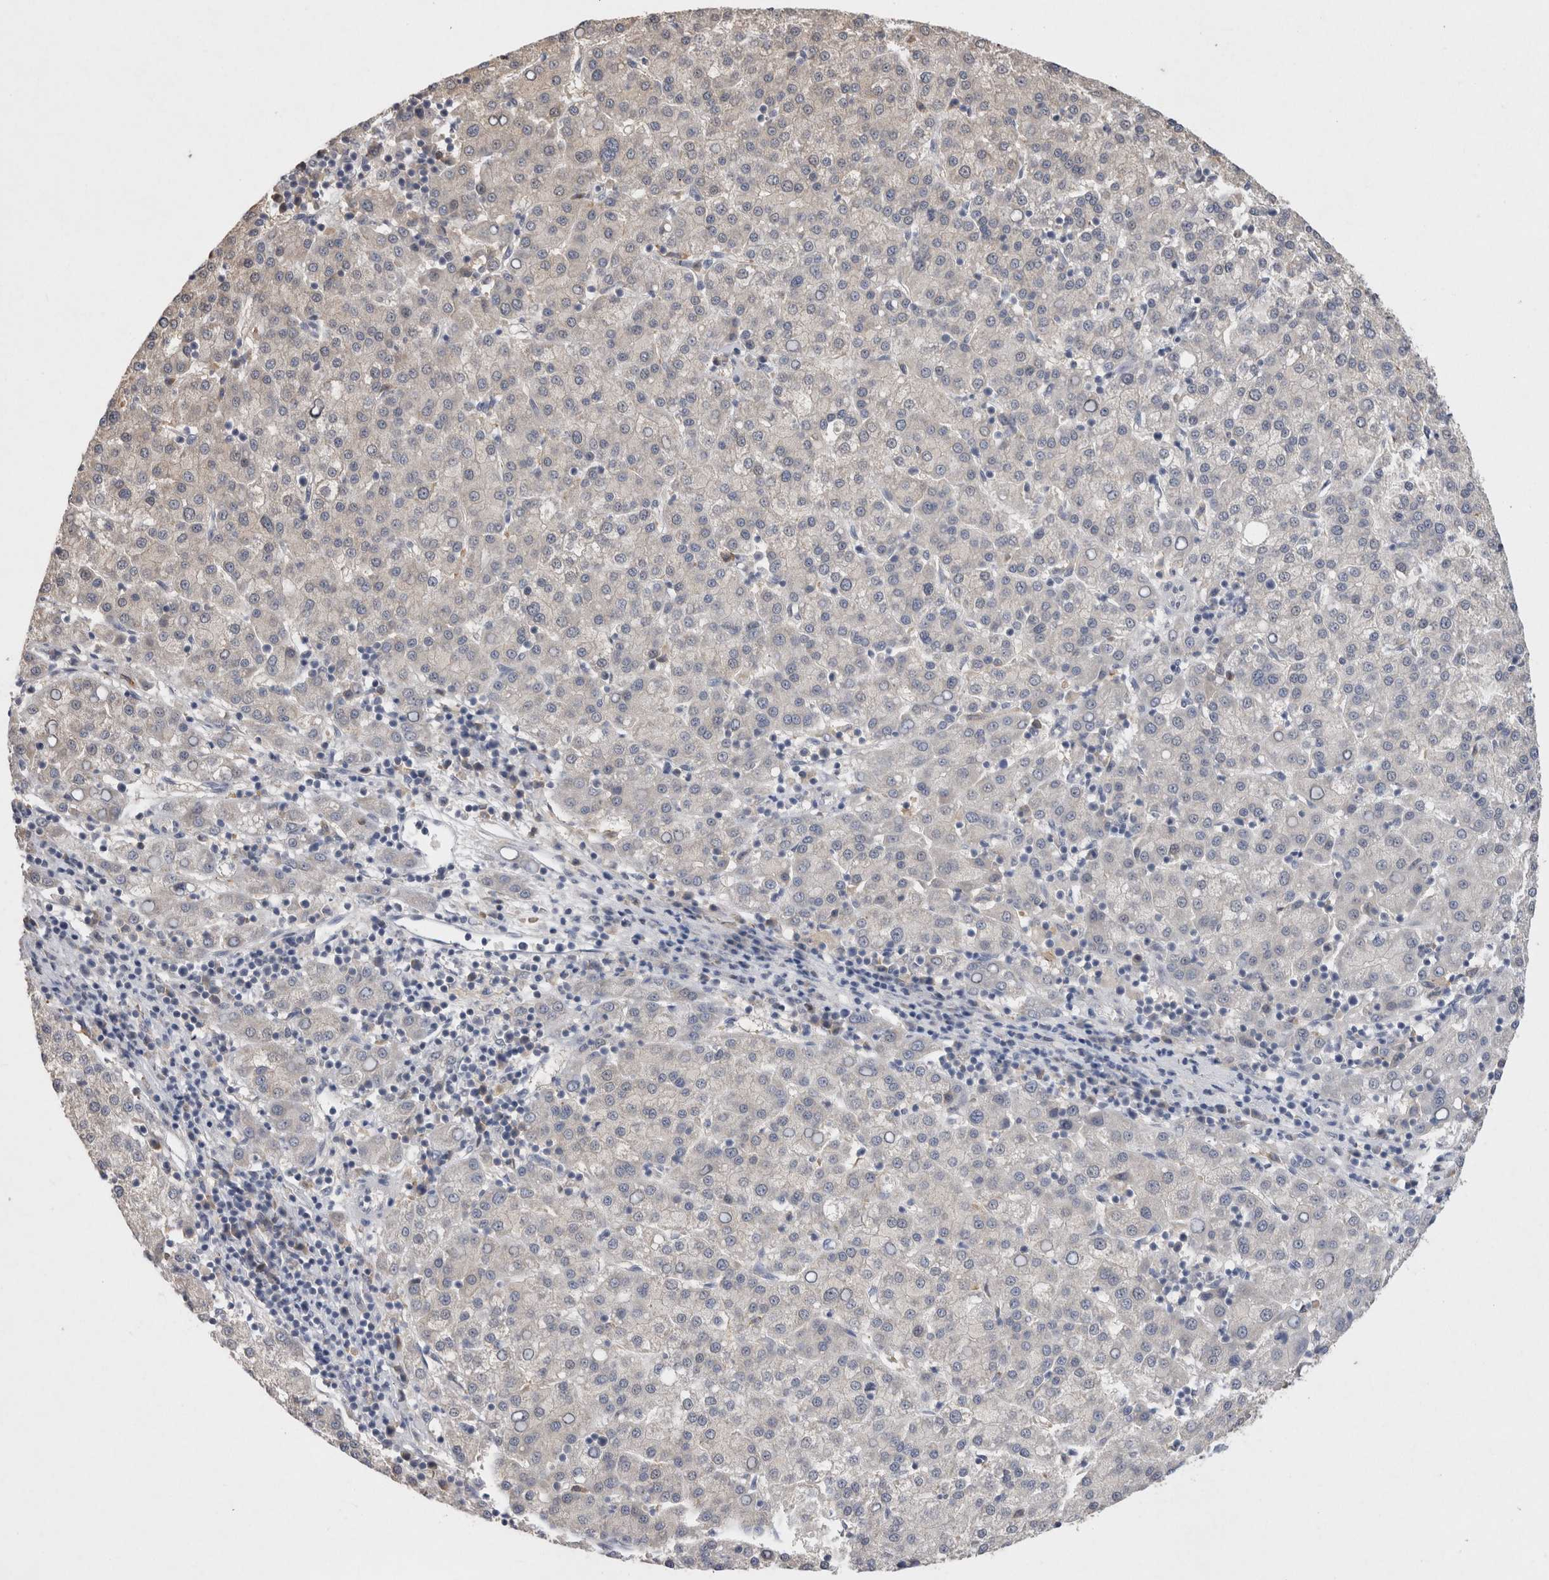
{"staining": {"intensity": "negative", "quantity": "none", "location": "none"}, "tissue": "liver cancer", "cell_type": "Tumor cells", "image_type": "cancer", "snomed": [{"axis": "morphology", "description": "Carcinoma, Hepatocellular, NOS"}, {"axis": "topography", "description": "Liver"}], "caption": "This micrograph is of liver cancer stained with immunohistochemistry (IHC) to label a protein in brown with the nuclei are counter-stained blue. There is no staining in tumor cells.", "gene": "VSIG4", "patient": {"sex": "female", "age": 58}}